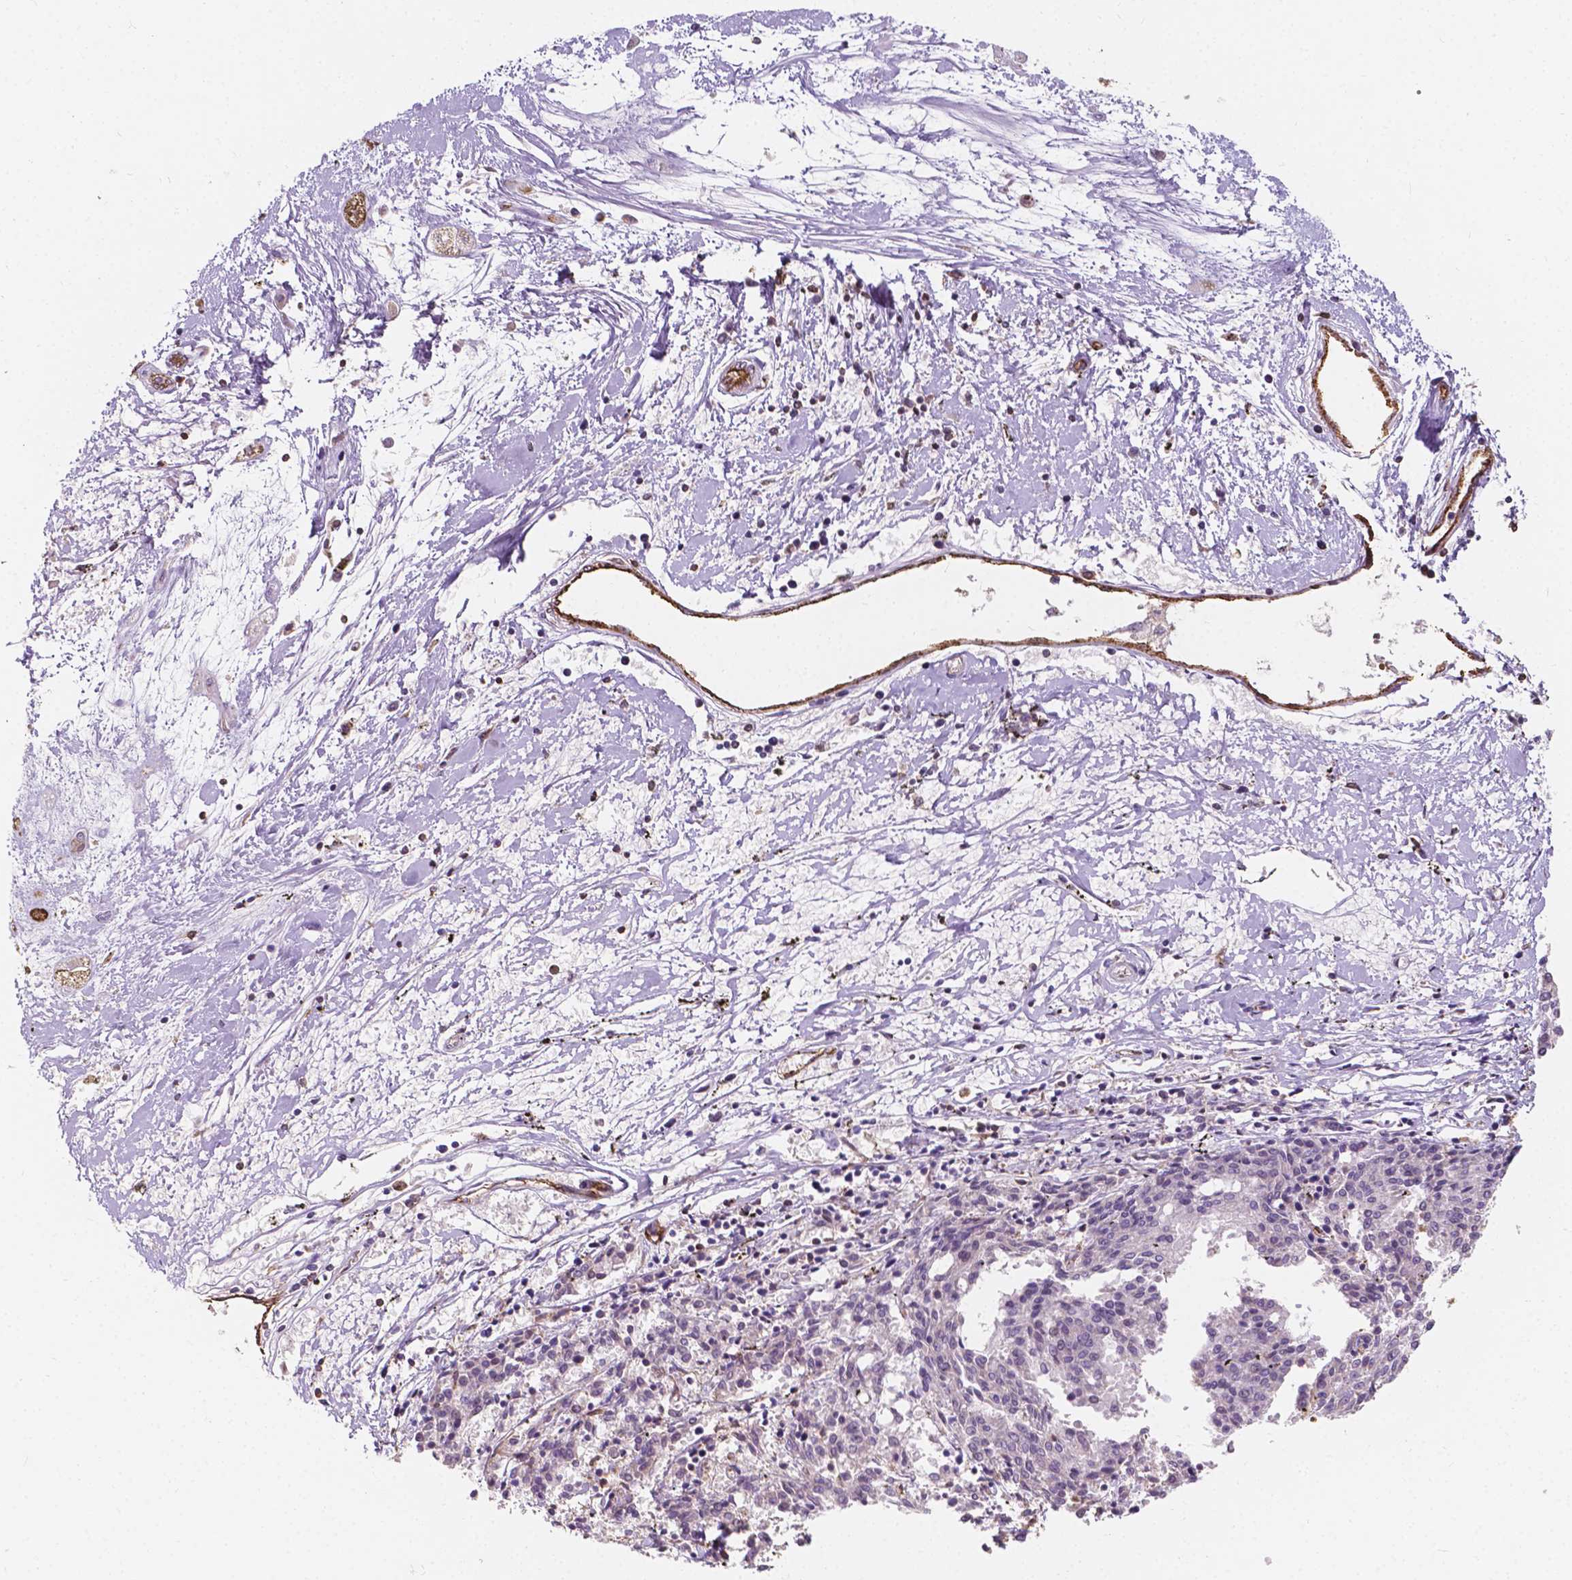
{"staining": {"intensity": "negative", "quantity": "none", "location": "none"}, "tissue": "melanoma", "cell_type": "Tumor cells", "image_type": "cancer", "snomed": [{"axis": "morphology", "description": "Malignant melanoma, NOS"}, {"axis": "topography", "description": "Skin"}], "caption": "There is no significant positivity in tumor cells of melanoma.", "gene": "SLC22A4", "patient": {"sex": "female", "age": 72}}